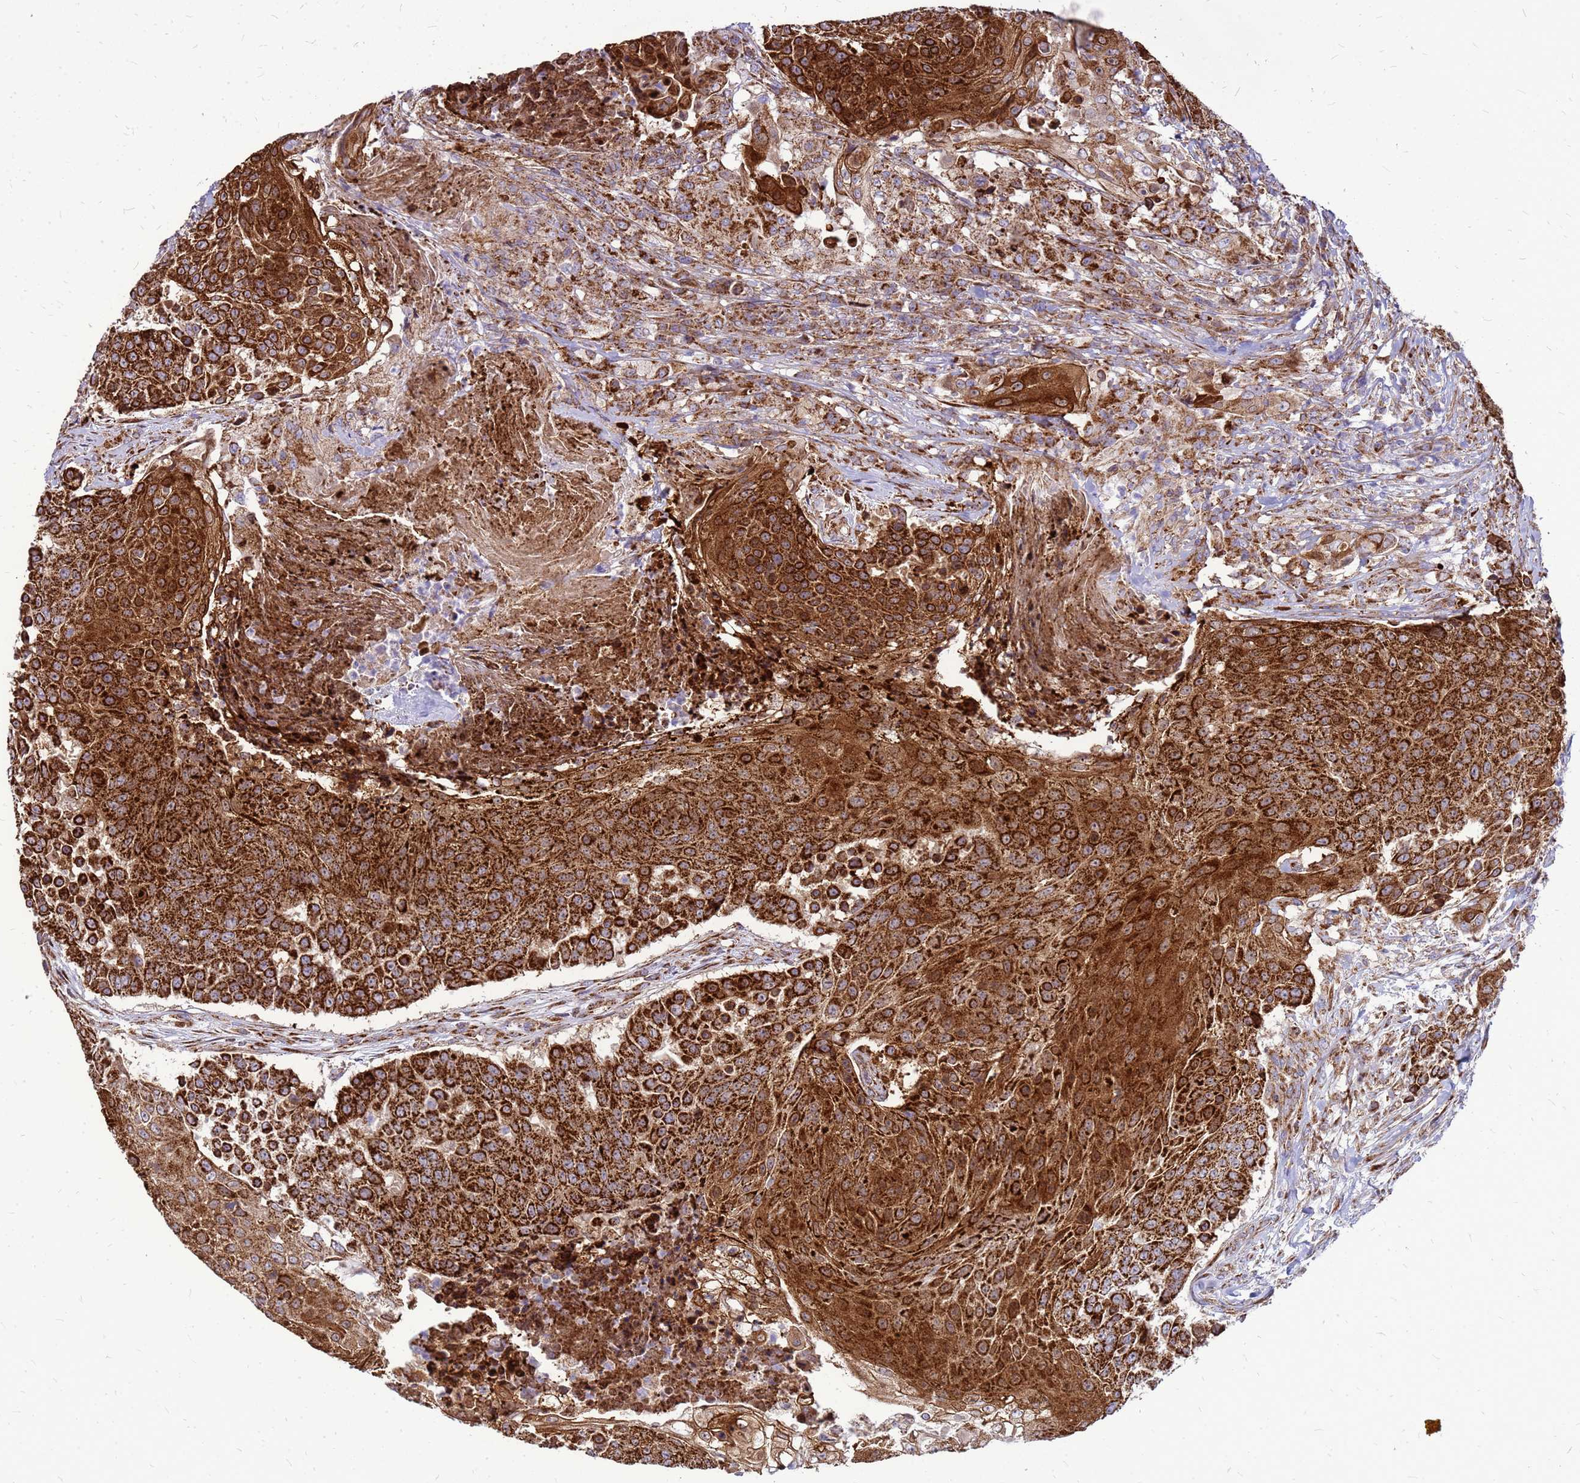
{"staining": {"intensity": "strong", "quantity": ">75%", "location": "cytoplasmic/membranous"}, "tissue": "urothelial cancer", "cell_type": "Tumor cells", "image_type": "cancer", "snomed": [{"axis": "morphology", "description": "Urothelial carcinoma, High grade"}, {"axis": "topography", "description": "Urinary bladder"}], "caption": "This image reveals urothelial cancer stained with immunohistochemistry to label a protein in brown. The cytoplasmic/membranous of tumor cells show strong positivity for the protein. Nuclei are counter-stained blue.", "gene": "FSTL4", "patient": {"sex": "female", "age": 63}}